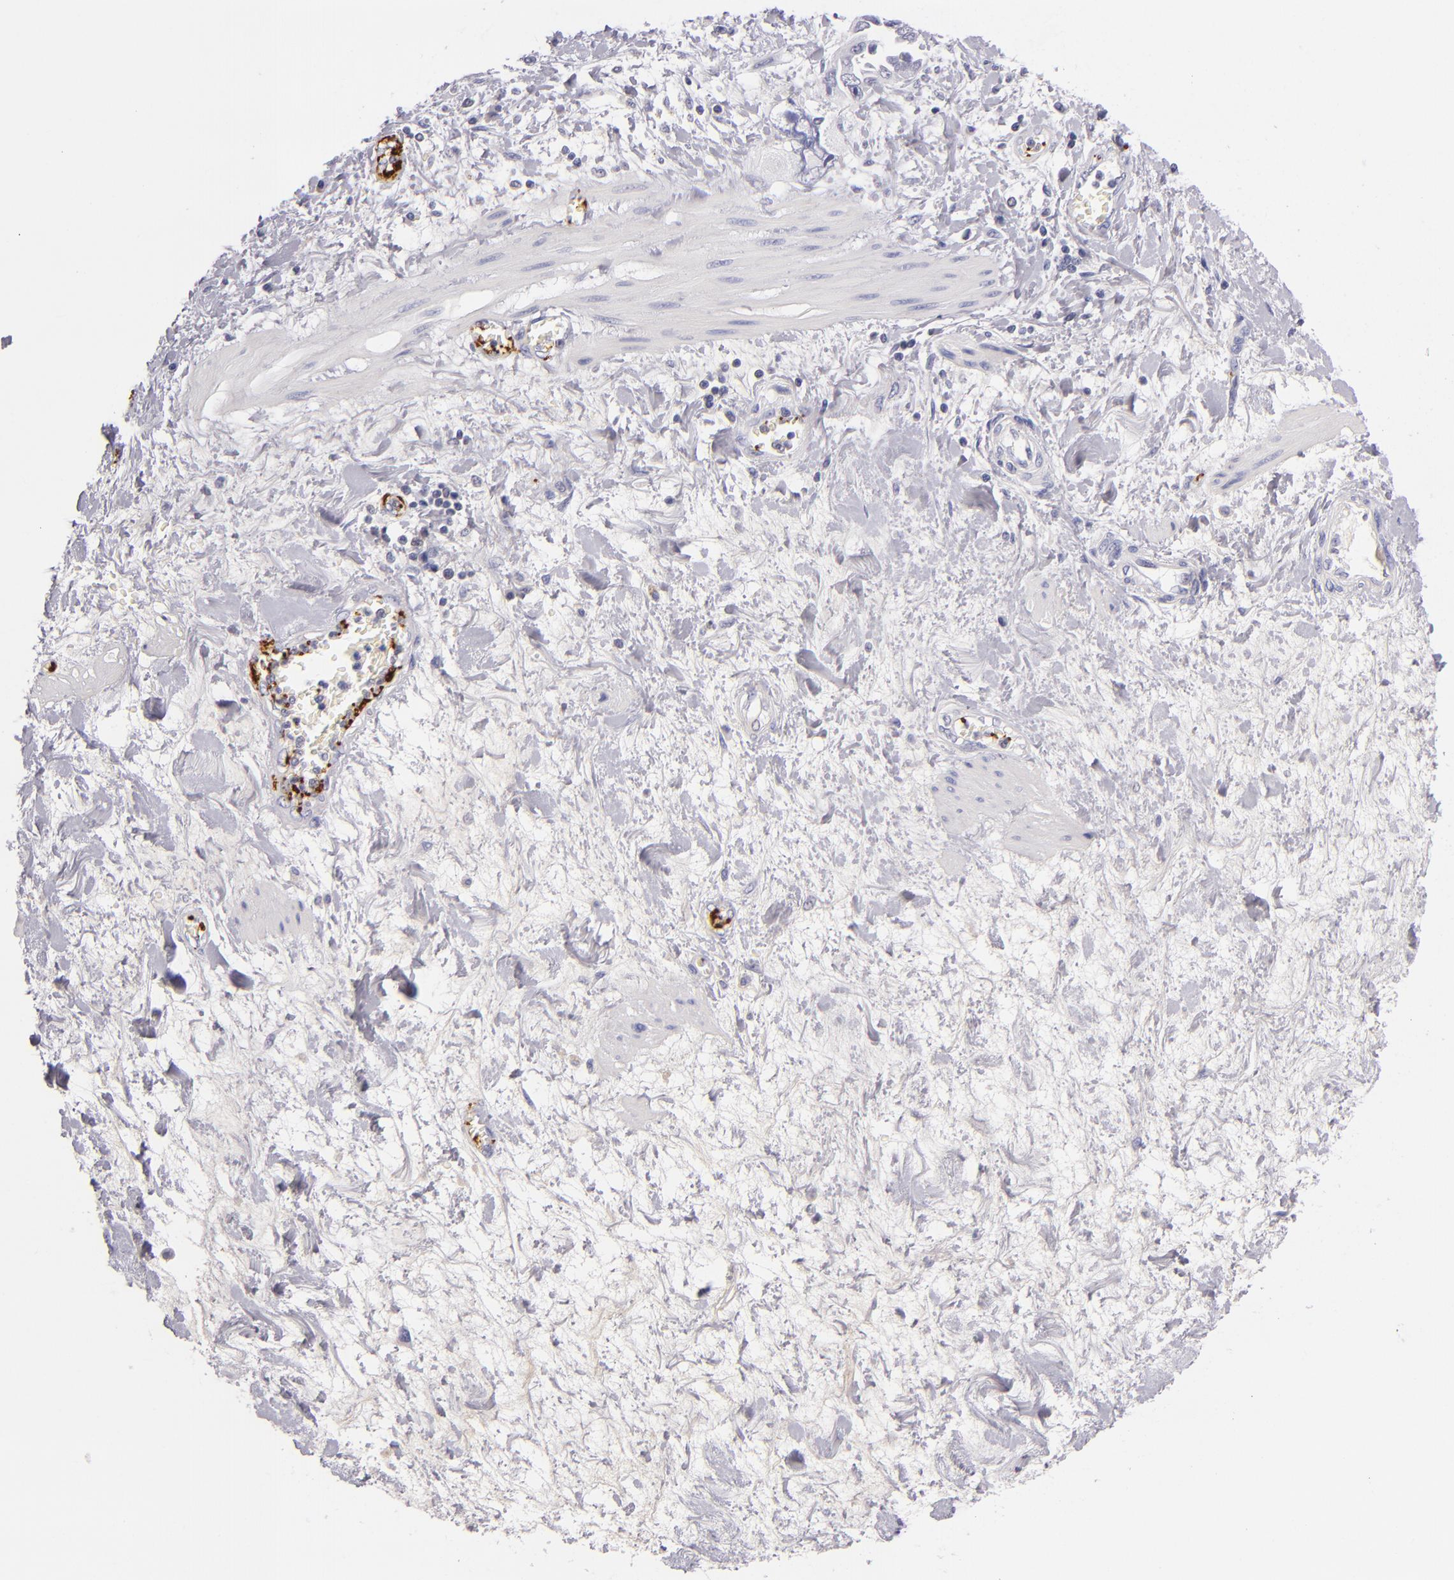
{"staining": {"intensity": "negative", "quantity": "none", "location": "none"}, "tissue": "ovarian cancer", "cell_type": "Tumor cells", "image_type": "cancer", "snomed": [{"axis": "morphology", "description": "Cystadenocarcinoma, serous, NOS"}, {"axis": "topography", "description": "Ovary"}], "caption": "Image shows no significant protein staining in tumor cells of ovarian serous cystadenocarcinoma.", "gene": "GP1BA", "patient": {"sex": "female", "age": 63}}